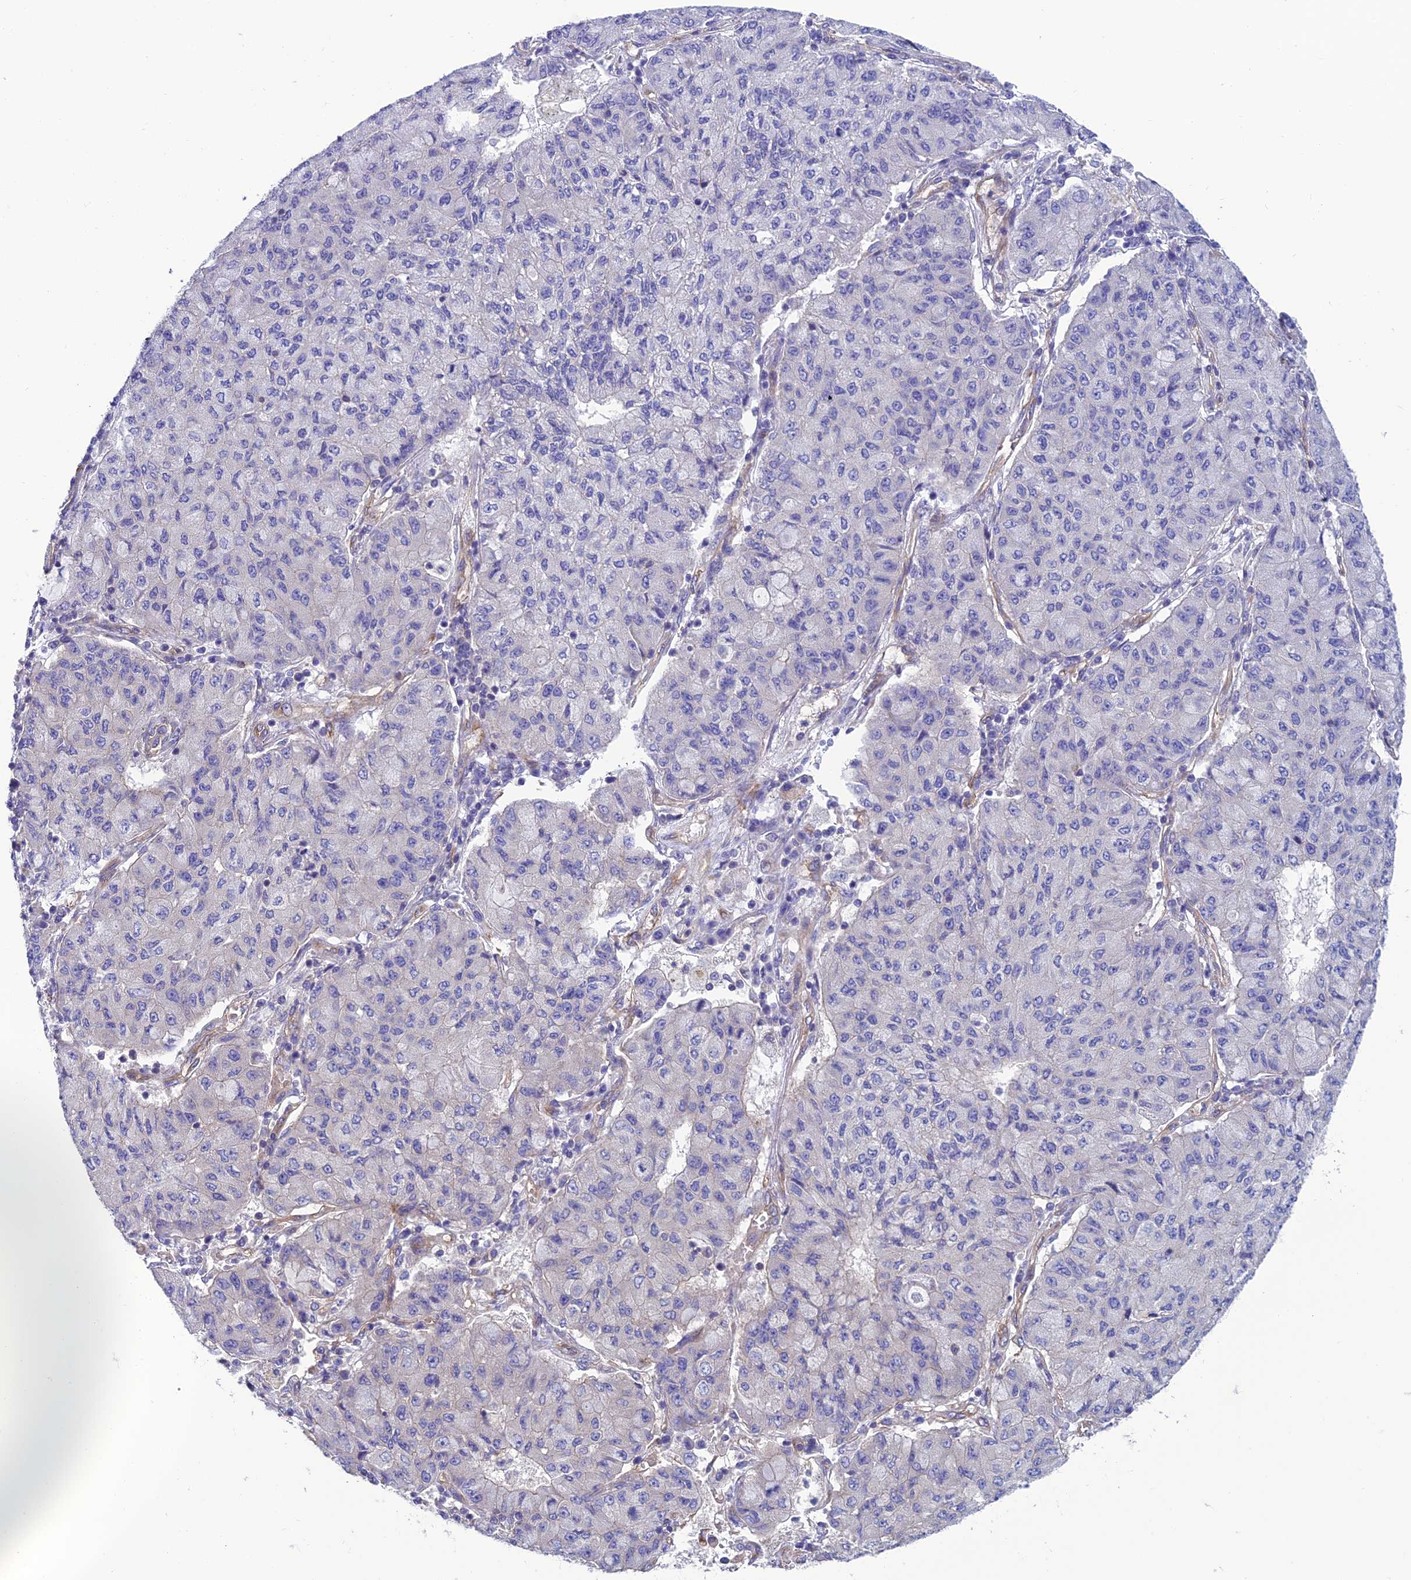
{"staining": {"intensity": "negative", "quantity": "none", "location": "none"}, "tissue": "lung cancer", "cell_type": "Tumor cells", "image_type": "cancer", "snomed": [{"axis": "morphology", "description": "Squamous cell carcinoma, NOS"}, {"axis": "topography", "description": "Lung"}], "caption": "Tumor cells show no significant protein staining in lung cancer. Brightfield microscopy of immunohistochemistry stained with DAB (3,3'-diaminobenzidine) (brown) and hematoxylin (blue), captured at high magnification.", "gene": "PPFIA3", "patient": {"sex": "male", "age": 74}}